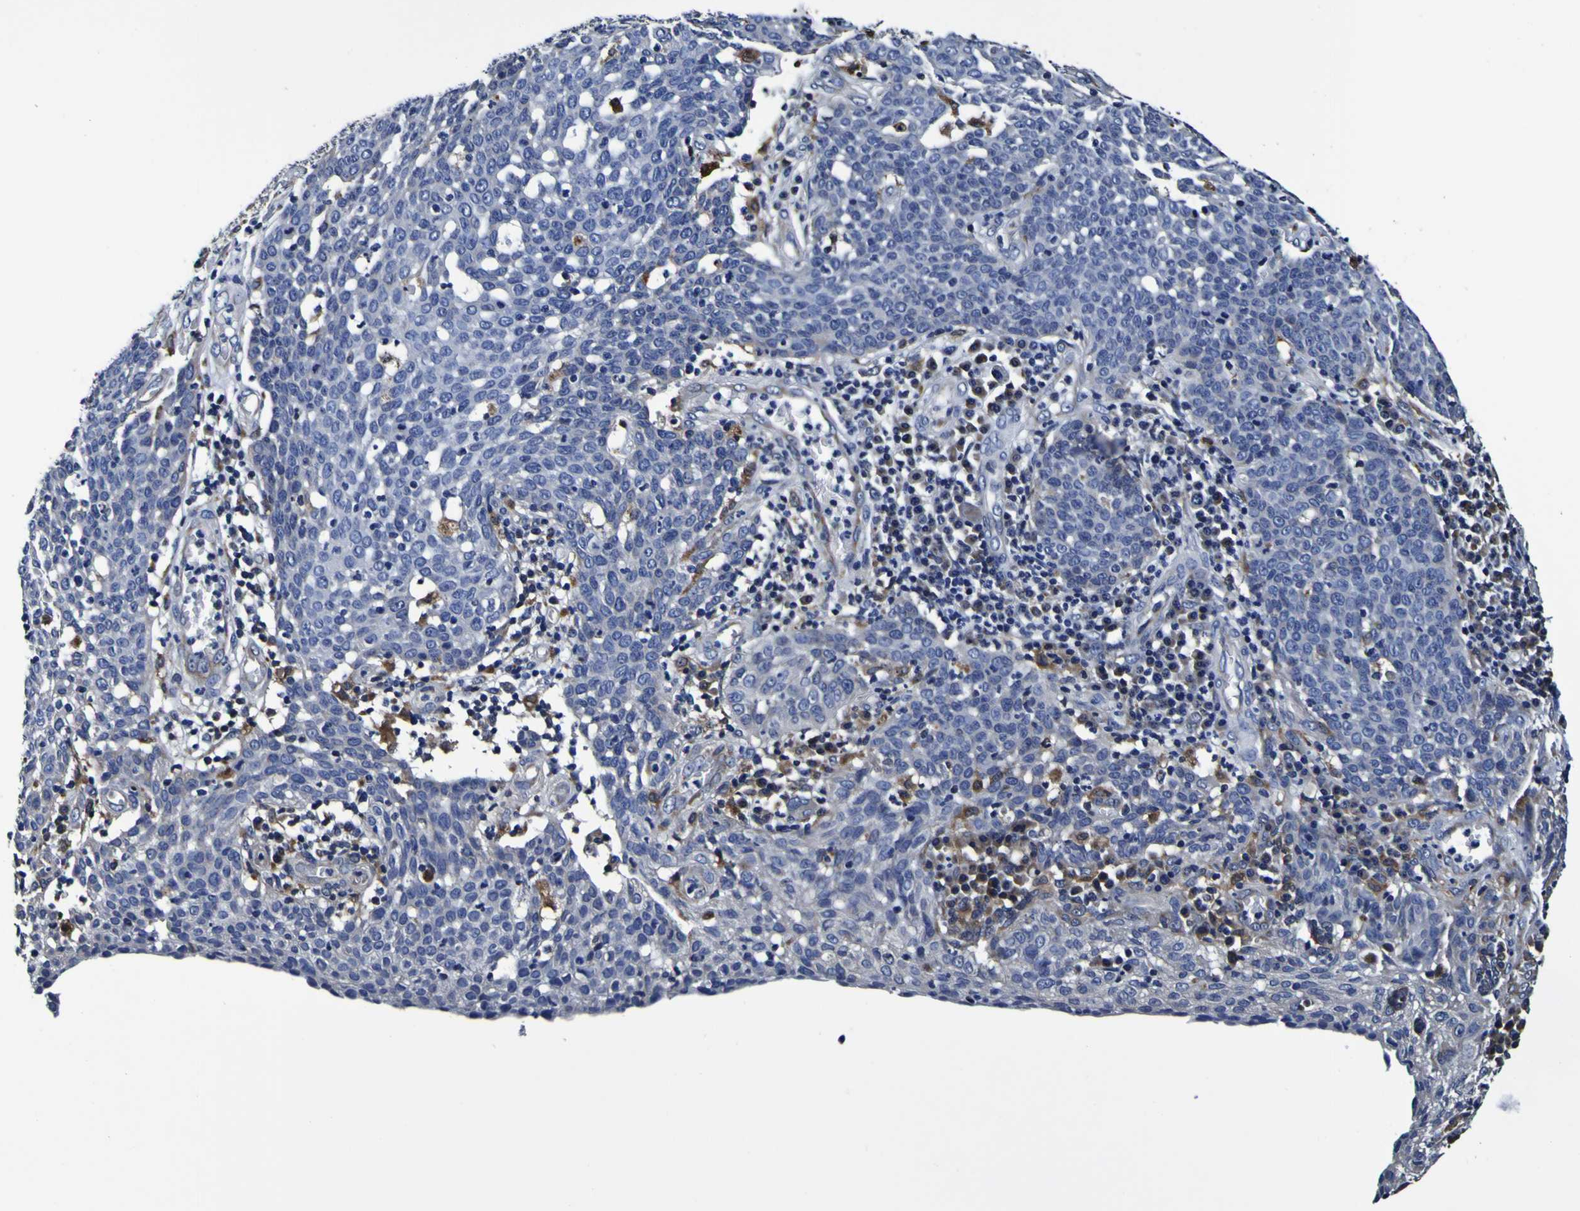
{"staining": {"intensity": "negative", "quantity": "none", "location": "none"}, "tissue": "cervical cancer", "cell_type": "Tumor cells", "image_type": "cancer", "snomed": [{"axis": "morphology", "description": "Squamous cell carcinoma, NOS"}, {"axis": "topography", "description": "Cervix"}], "caption": "This is an immunohistochemistry histopathology image of squamous cell carcinoma (cervical). There is no positivity in tumor cells.", "gene": "GPX1", "patient": {"sex": "female", "age": 34}}